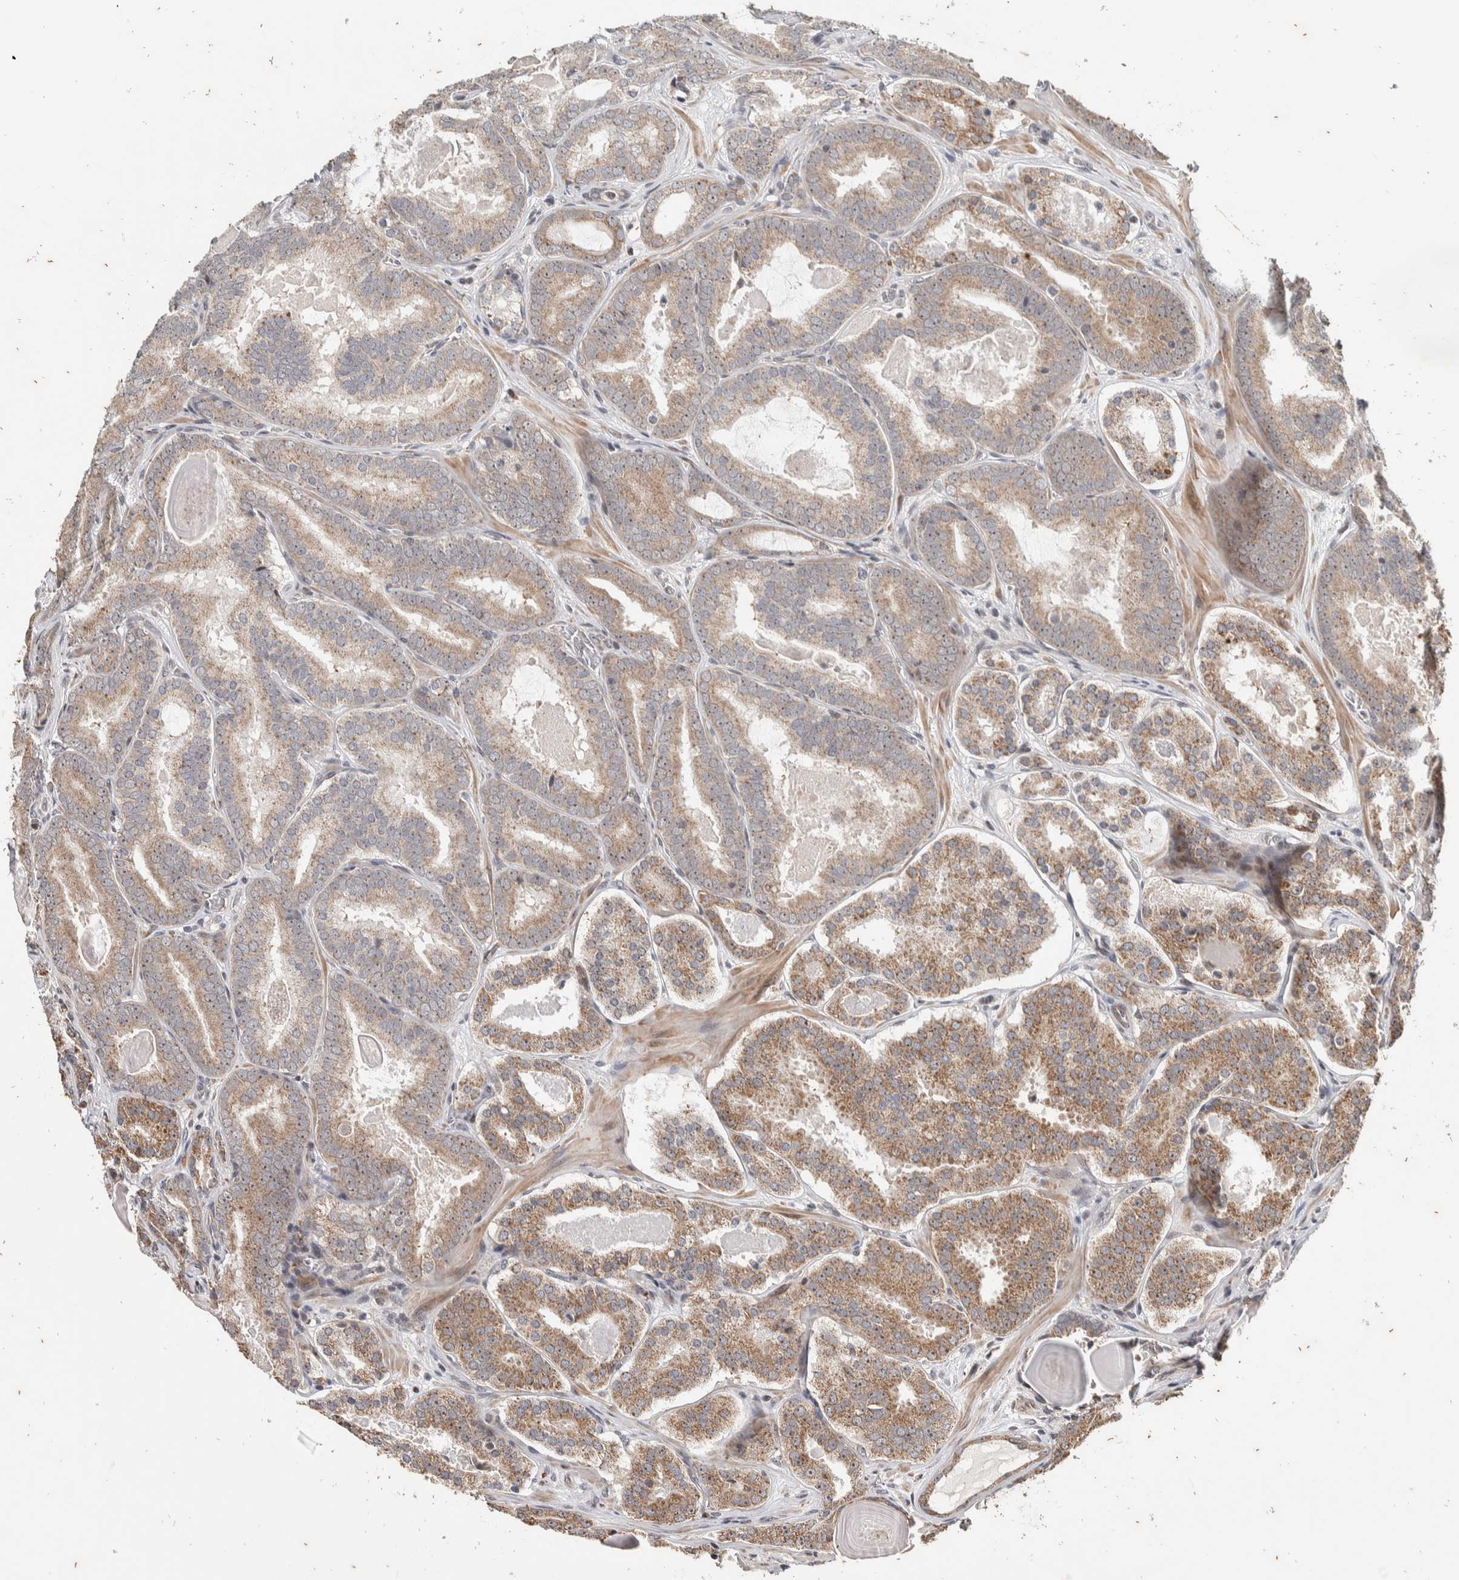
{"staining": {"intensity": "weak", "quantity": ">75%", "location": "cytoplasmic/membranous"}, "tissue": "prostate cancer", "cell_type": "Tumor cells", "image_type": "cancer", "snomed": [{"axis": "morphology", "description": "Adenocarcinoma, High grade"}, {"axis": "topography", "description": "Prostate"}], "caption": "Human adenocarcinoma (high-grade) (prostate) stained with a brown dye demonstrates weak cytoplasmic/membranous positive expression in about >75% of tumor cells.", "gene": "ATXN7L1", "patient": {"sex": "male", "age": 60}}